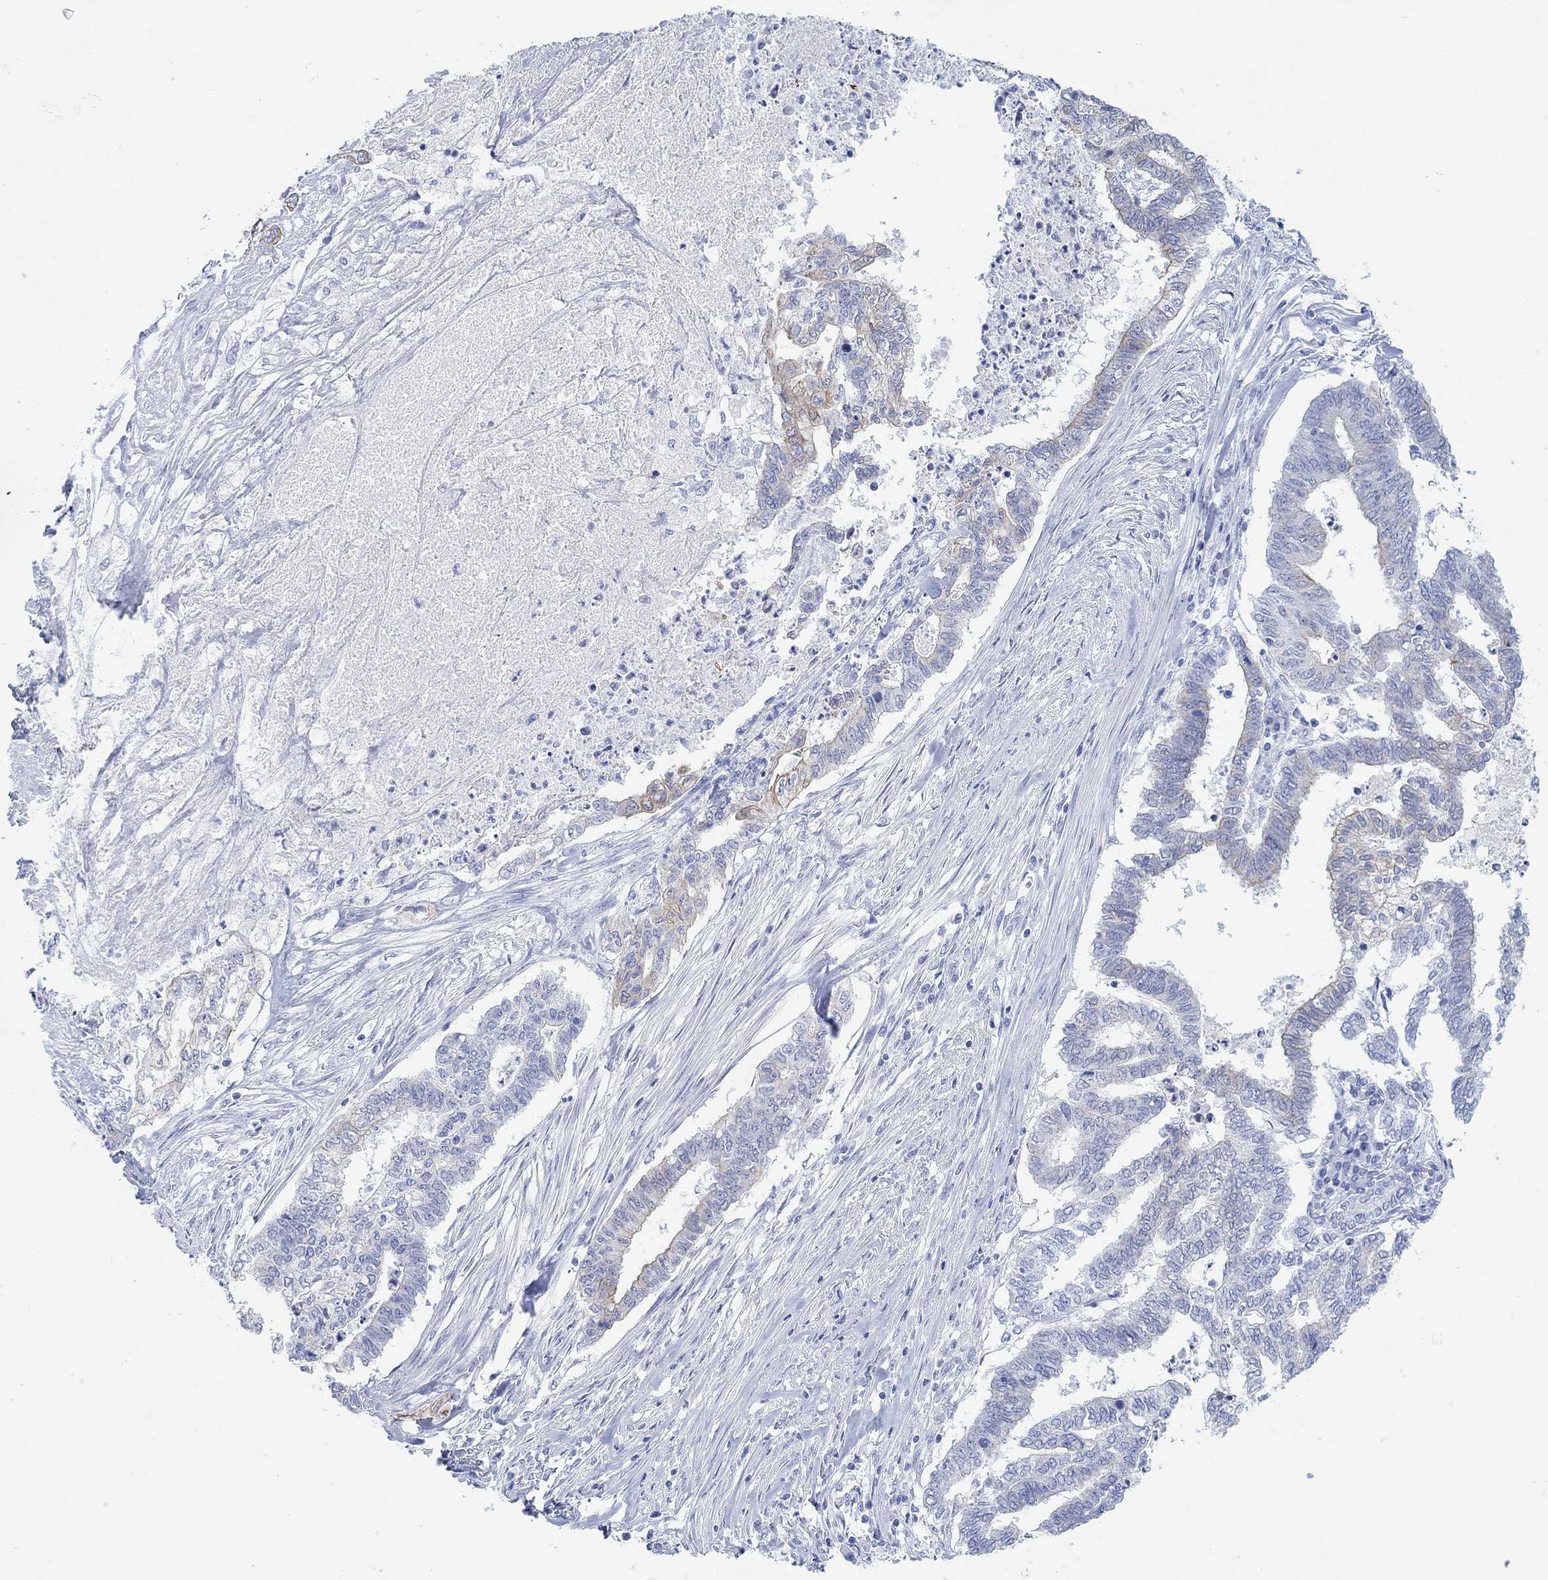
{"staining": {"intensity": "moderate", "quantity": "<25%", "location": "cytoplasmic/membranous"}, "tissue": "endometrial cancer", "cell_type": "Tumor cells", "image_type": "cancer", "snomed": [{"axis": "morphology", "description": "Adenocarcinoma, NOS"}, {"axis": "topography", "description": "Endometrium"}], "caption": "DAB (3,3'-diaminobenzidine) immunohistochemical staining of endometrial cancer demonstrates moderate cytoplasmic/membranous protein positivity in about <25% of tumor cells. Using DAB (brown) and hematoxylin (blue) stains, captured at high magnification using brightfield microscopy.", "gene": "AK8", "patient": {"sex": "female", "age": 79}}